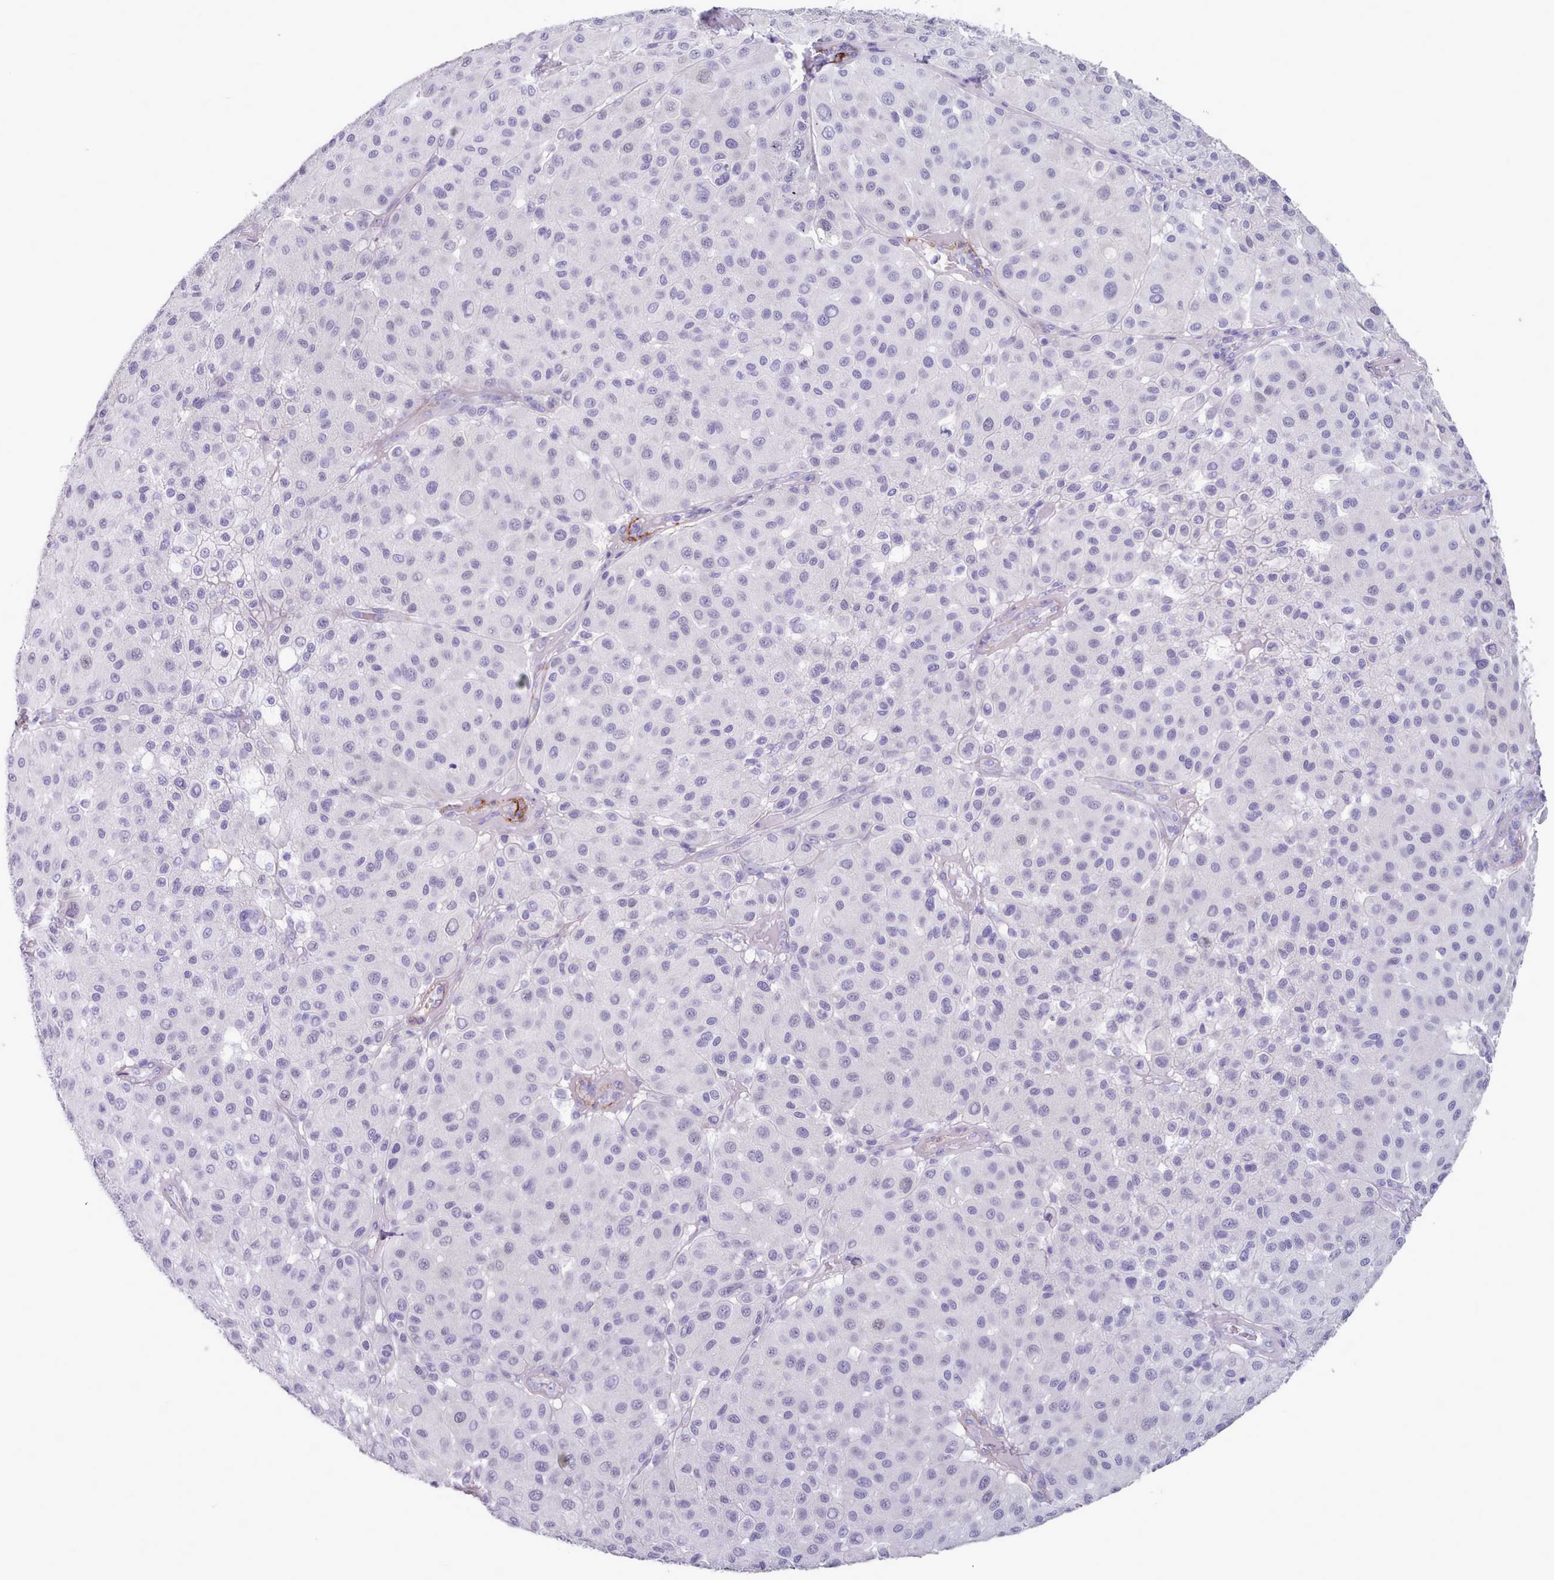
{"staining": {"intensity": "negative", "quantity": "none", "location": "none"}, "tissue": "melanoma", "cell_type": "Tumor cells", "image_type": "cancer", "snomed": [{"axis": "morphology", "description": "Malignant melanoma, Metastatic site"}, {"axis": "topography", "description": "Smooth muscle"}], "caption": "Image shows no protein staining in tumor cells of malignant melanoma (metastatic site) tissue. The staining is performed using DAB brown chromogen with nuclei counter-stained in using hematoxylin.", "gene": "FPGS", "patient": {"sex": "male", "age": 41}}